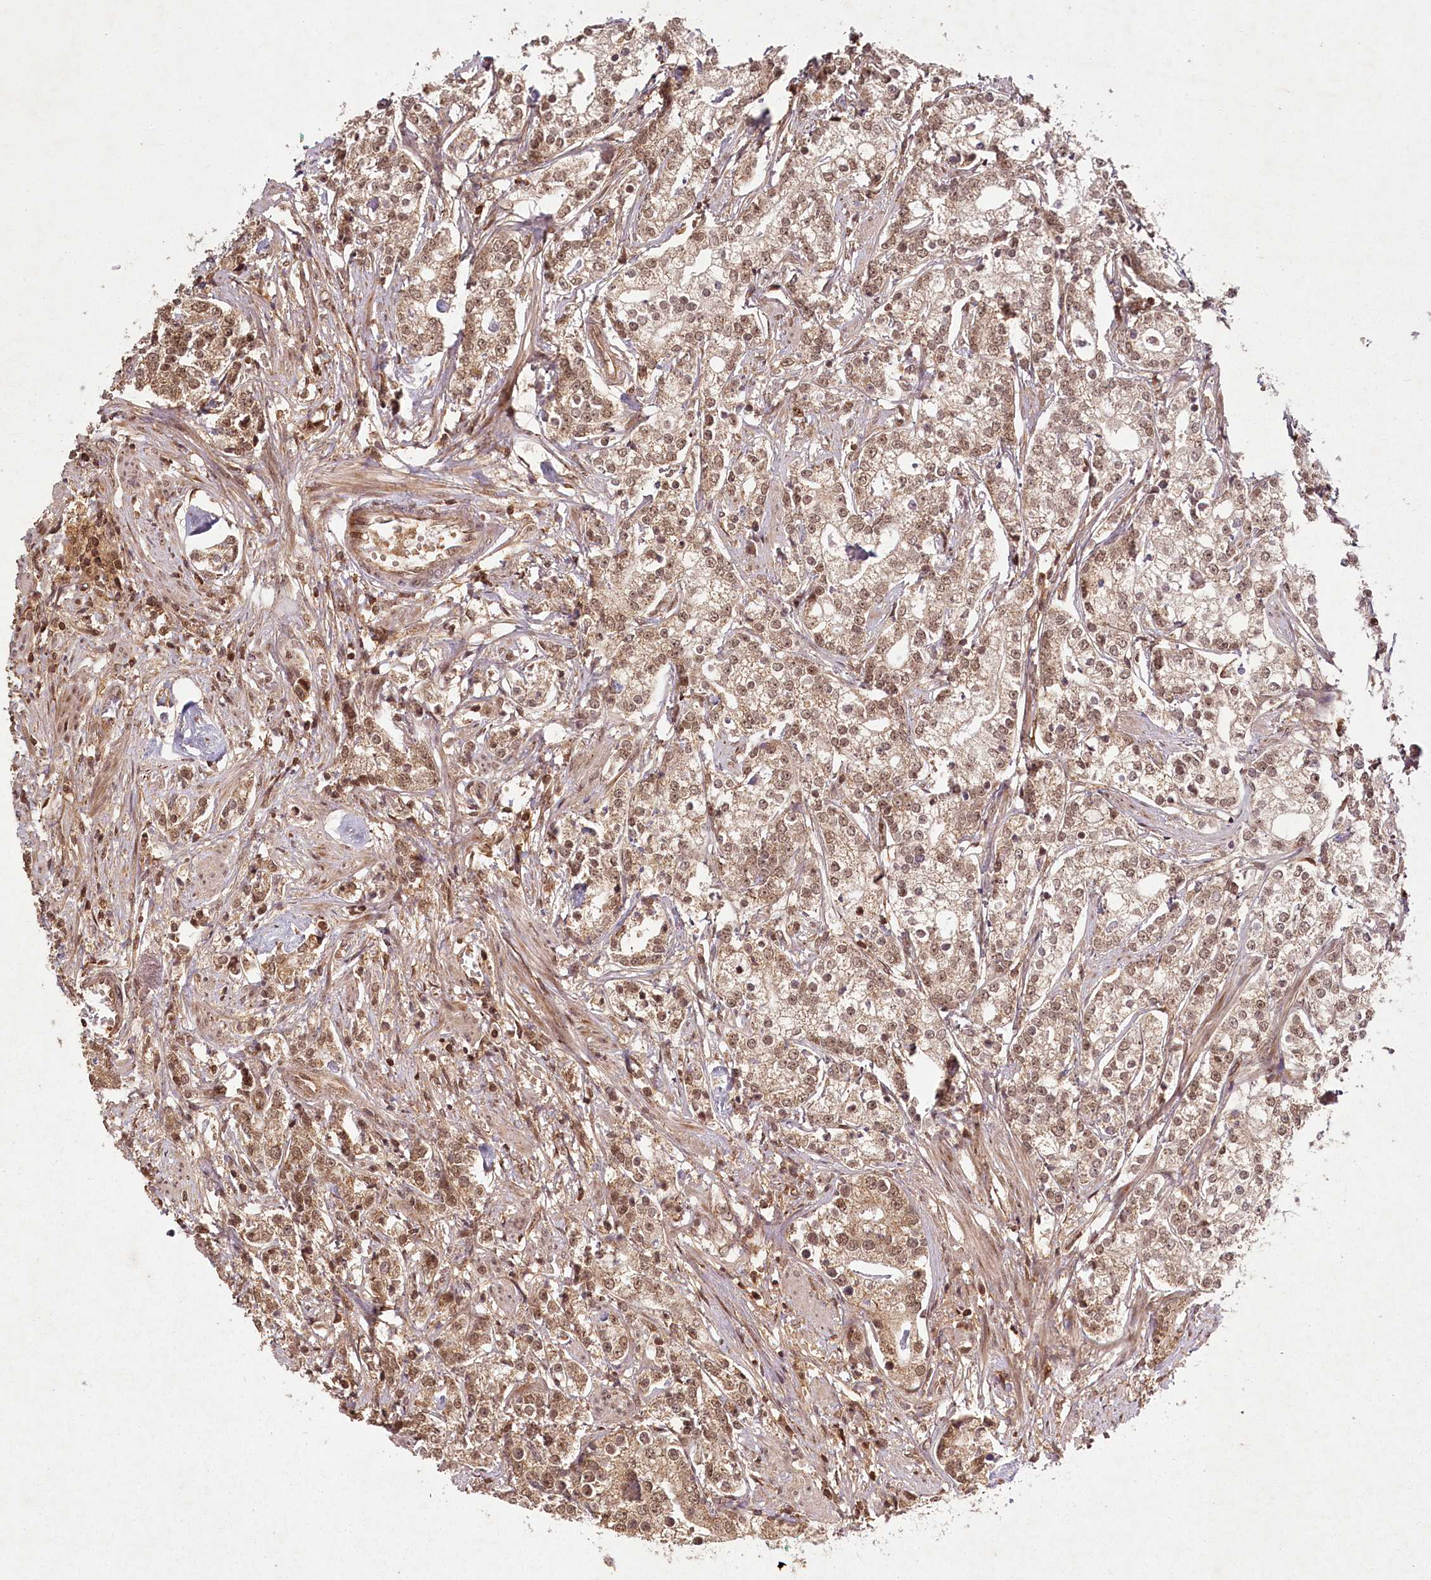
{"staining": {"intensity": "weak", "quantity": ">75%", "location": "cytoplasmic/membranous,nuclear"}, "tissue": "prostate cancer", "cell_type": "Tumor cells", "image_type": "cancer", "snomed": [{"axis": "morphology", "description": "Adenocarcinoma, High grade"}, {"axis": "topography", "description": "Prostate"}], "caption": "Tumor cells show low levels of weak cytoplasmic/membranous and nuclear positivity in approximately >75% of cells in human prostate cancer (high-grade adenocarcinoma).", "gene": "MICU1", "patient": {"sex": "male", "age": 69}}